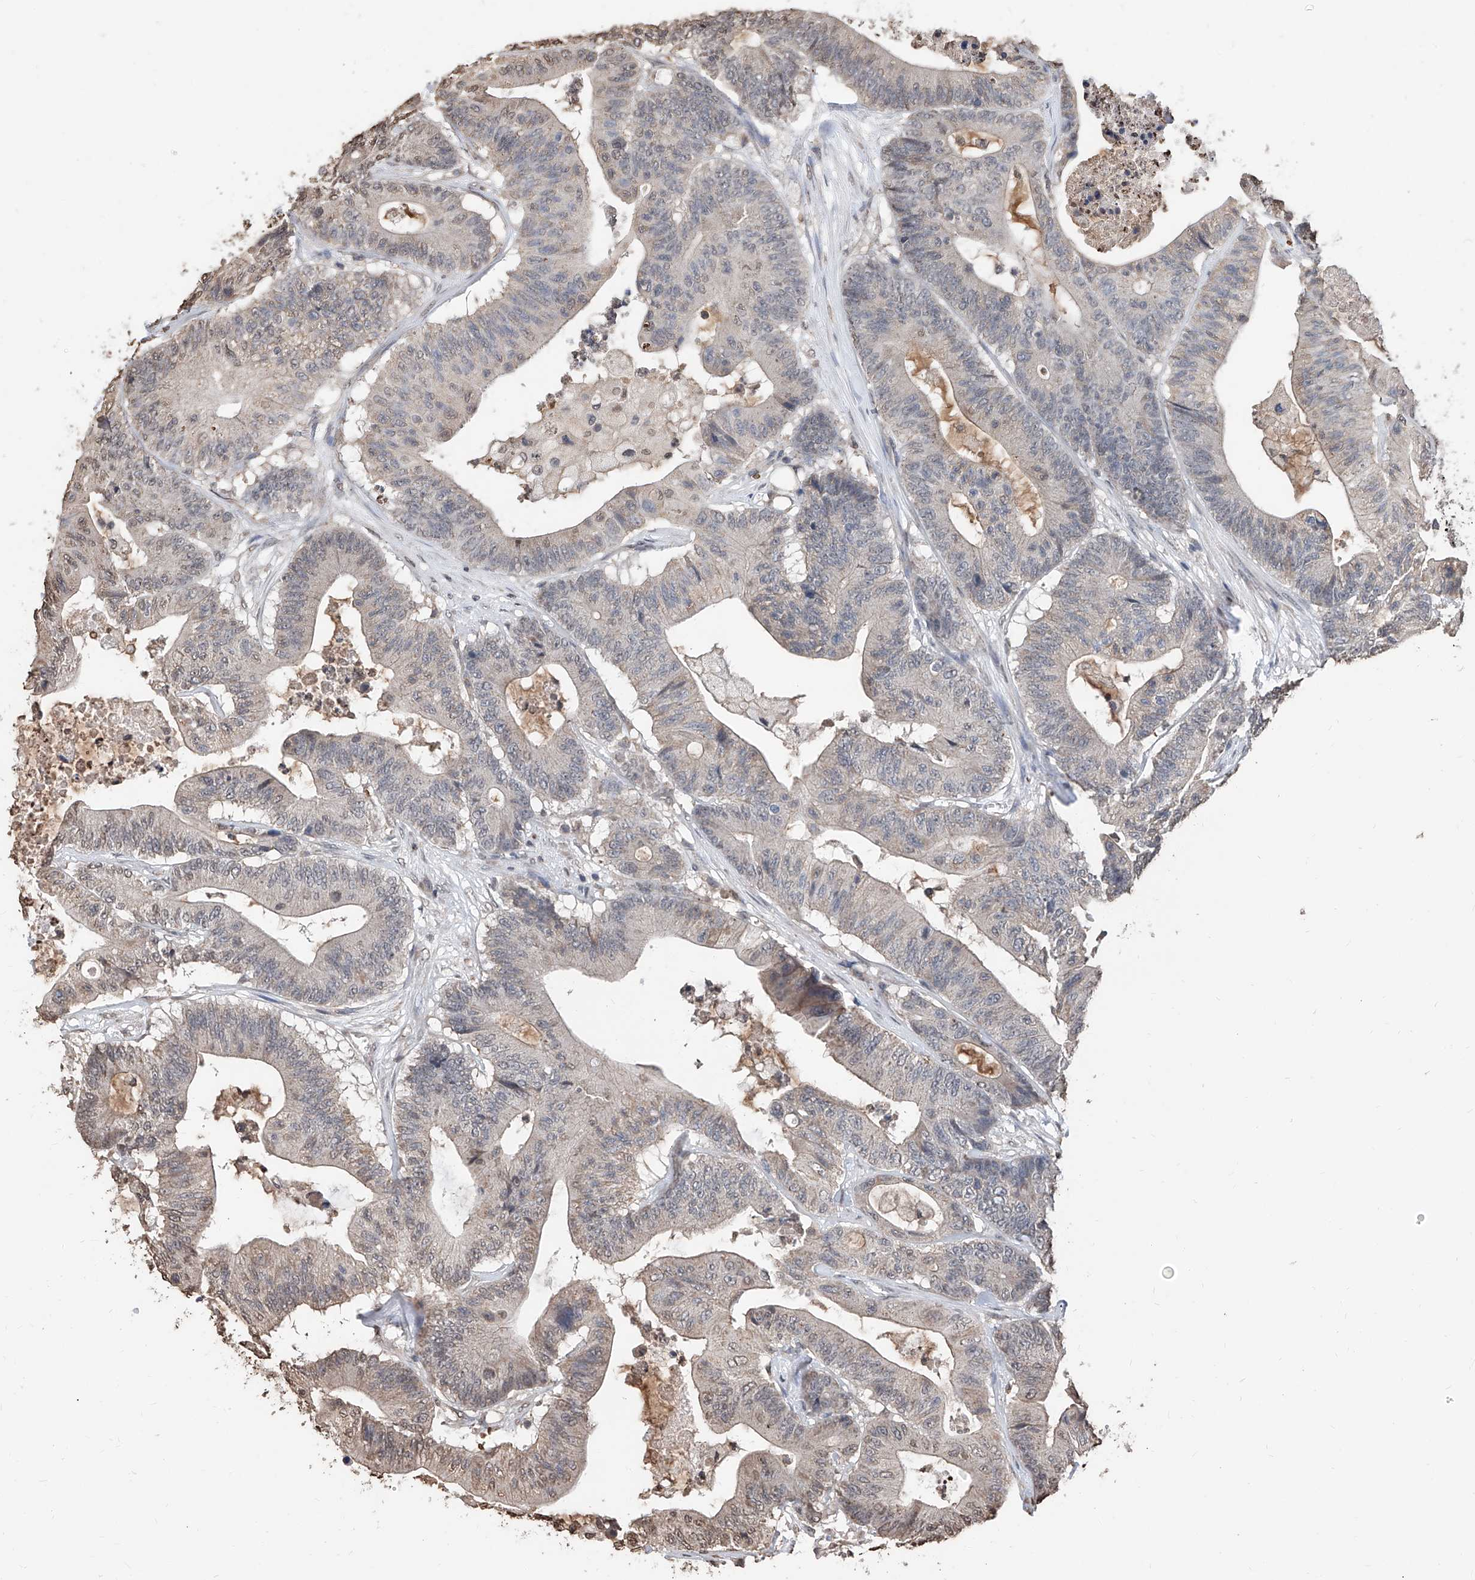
{"staining": {"intensity": "negative", "quantity": "none", "location": "none"}, "tissue": "colorectal cancer", "cell_type": "Tumor cells", "image_type": "cancer", "snomed": [{"axis": "morphology", "description": "Adenocarcinoma, NOS"}, {"axis": "topography", "description": "Colon"}], "caption": "Image shows no protein staining in tumor cells of colorectal cancer (adenocarcinoma) tissue.", "gene": "RP9", "patient": {"sex": "female", "age": 84}}